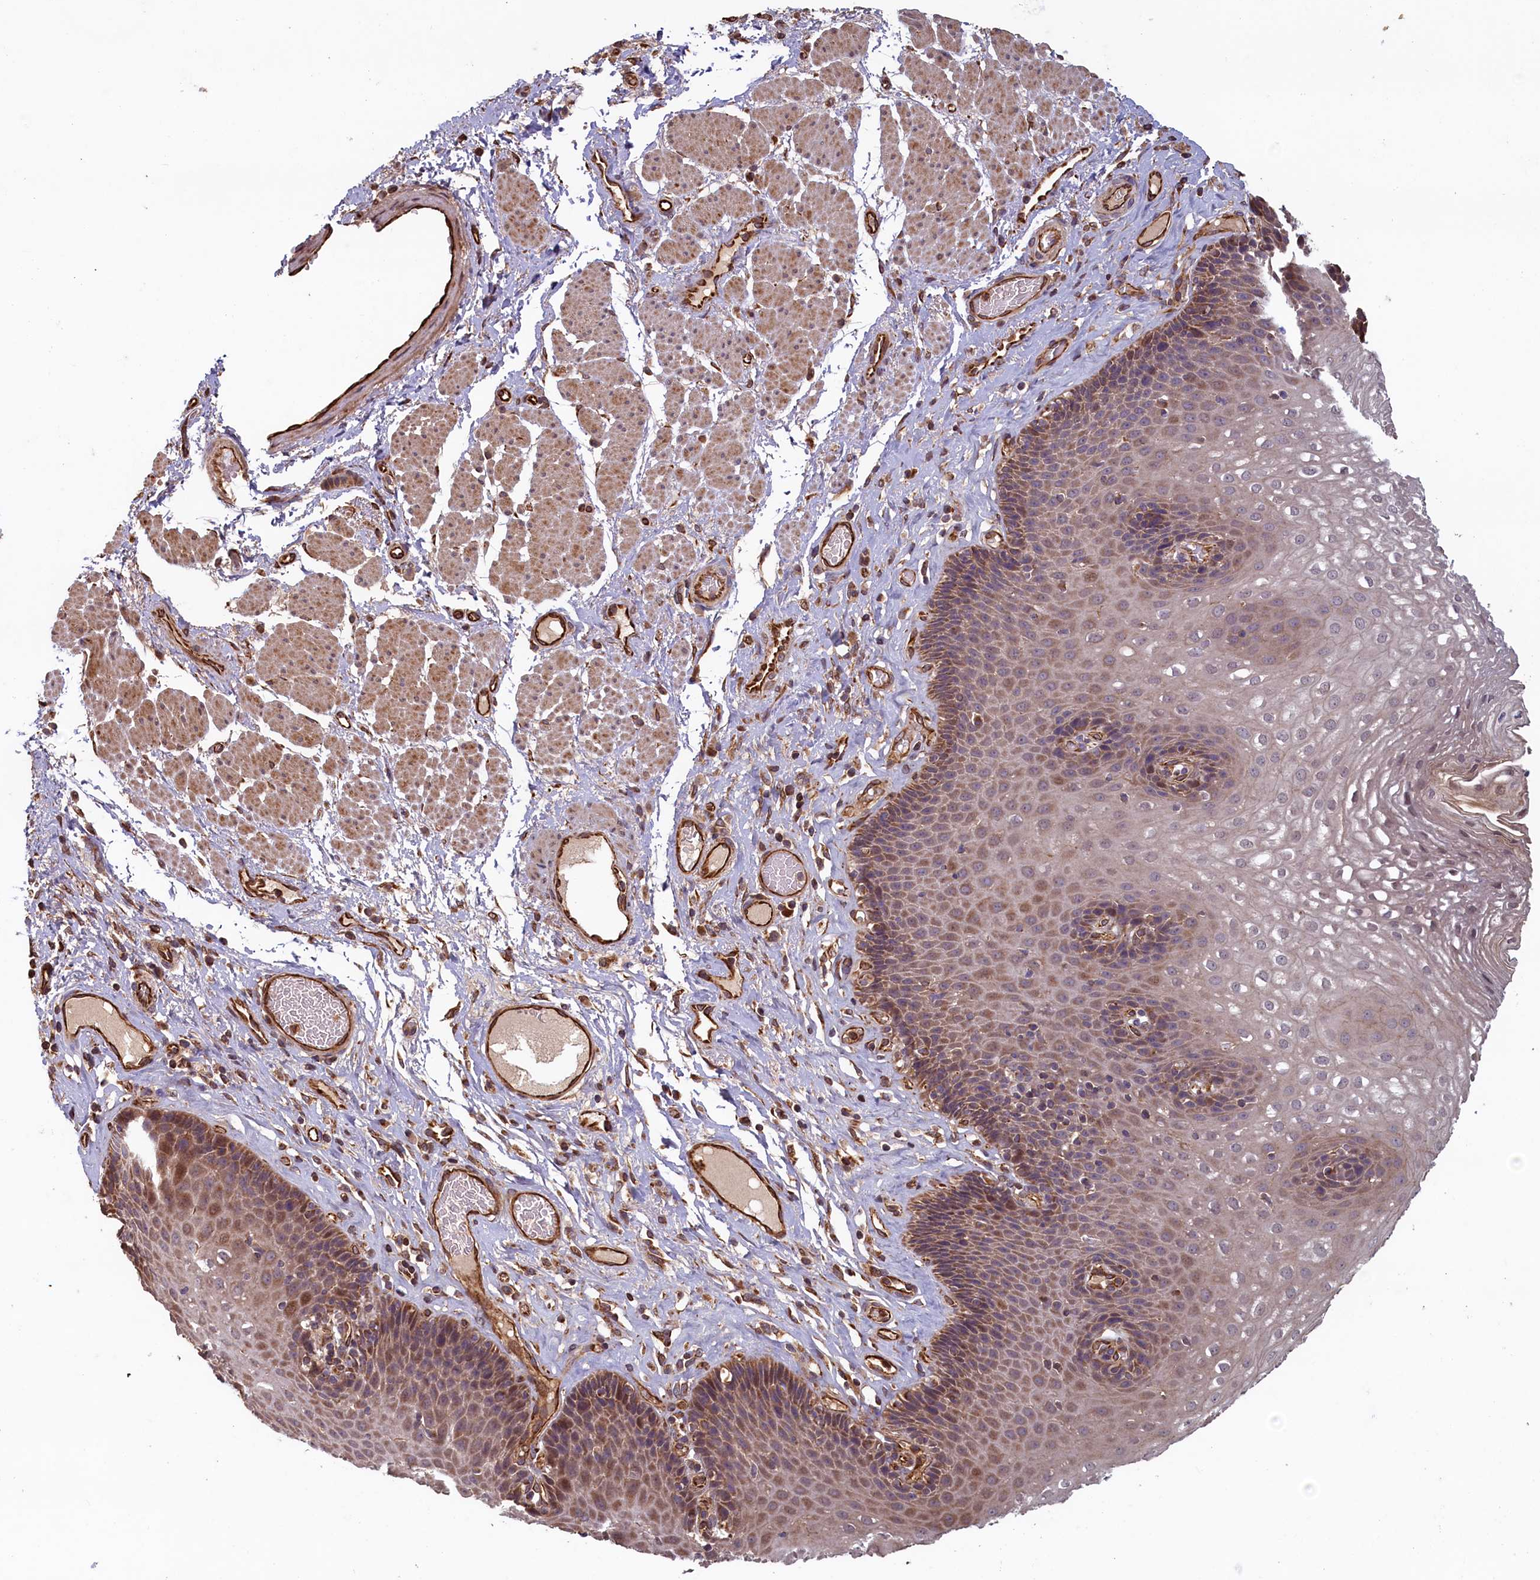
{"staining": {"intensity": "moderate", "quantity": "25%-75%", "location": "cytoplasmic/membranous"}, "tissue": "esophagus", "cell_type": "Squamous epithelial cells", "image_type": "normal", "snomed": [{"axis": "morphology", "description": "Normal tissue, NOS"}, {"axis": "topography", "description": "Esophagus"}], "caption": "A brown stain highlights moderate cytoplasmic/membranous positivity of a protein in squamous epithelial cells of normal esophagus.", "gene": "ACSBG1", "patient": {"sex": "female", "age": 66}}